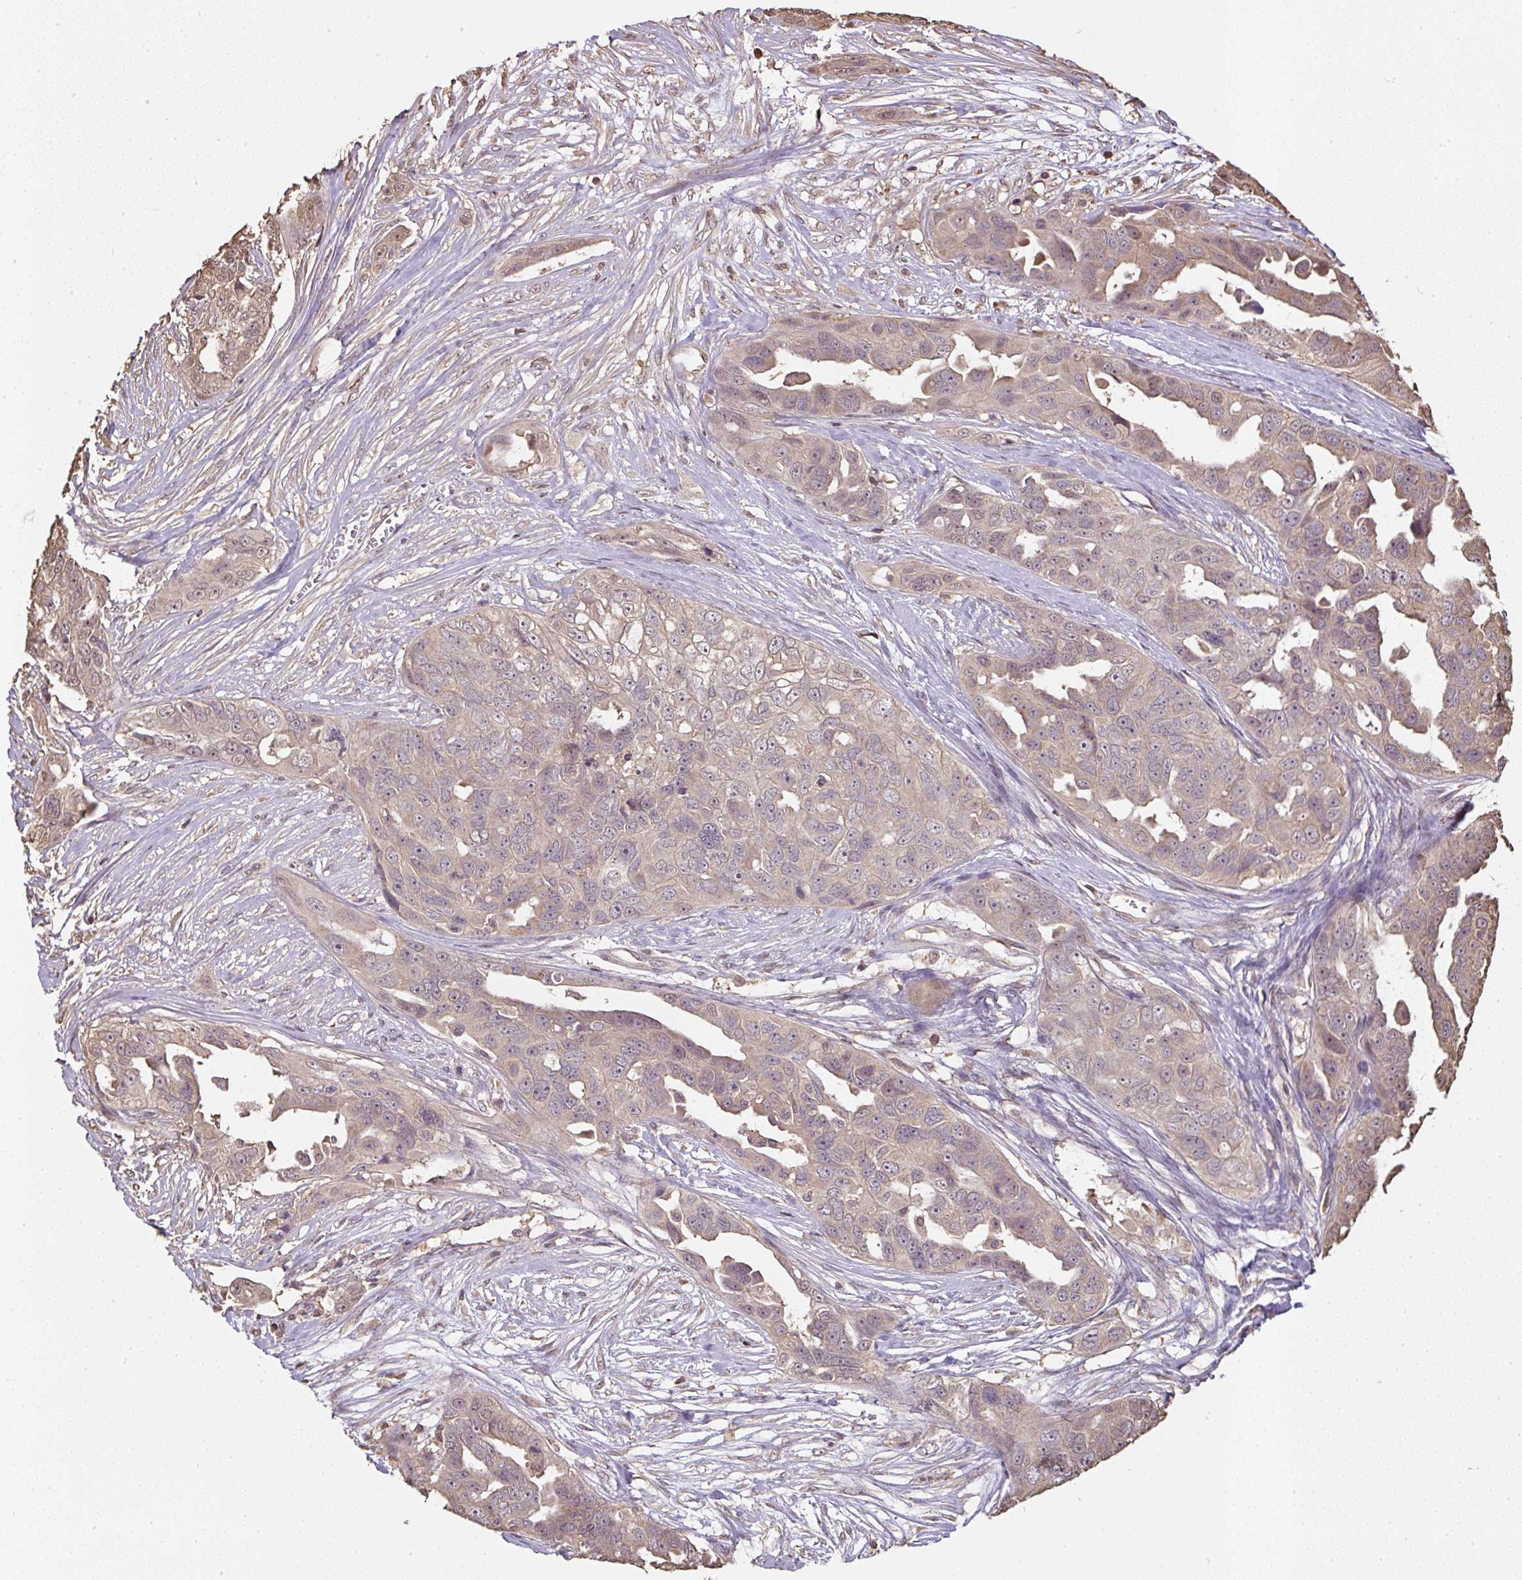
{"staining": {"intensity": "weak", "quantity": "25%-75%", "location": "cytoplasmic/membranous,nuclear"}, "tissue": "ovarian cancer", "cell_type": "Tumor cells", "image_type": "cancer", "snomed": [{"axis": "morphology", "description": "Carcinoma, endometroid"}, {"axis": "topography", "description": "Ovary"}], "caption": "Immunohistochemical staining of ovarian cancer (endometroid carcinoma) reveals low levels of weak cytoplasmic/membranous and nuclear expression in approximately 25%-75% of tumor cells.", "gene": "TMEM170B", "patient": {"sex": "female", "age": 70}}